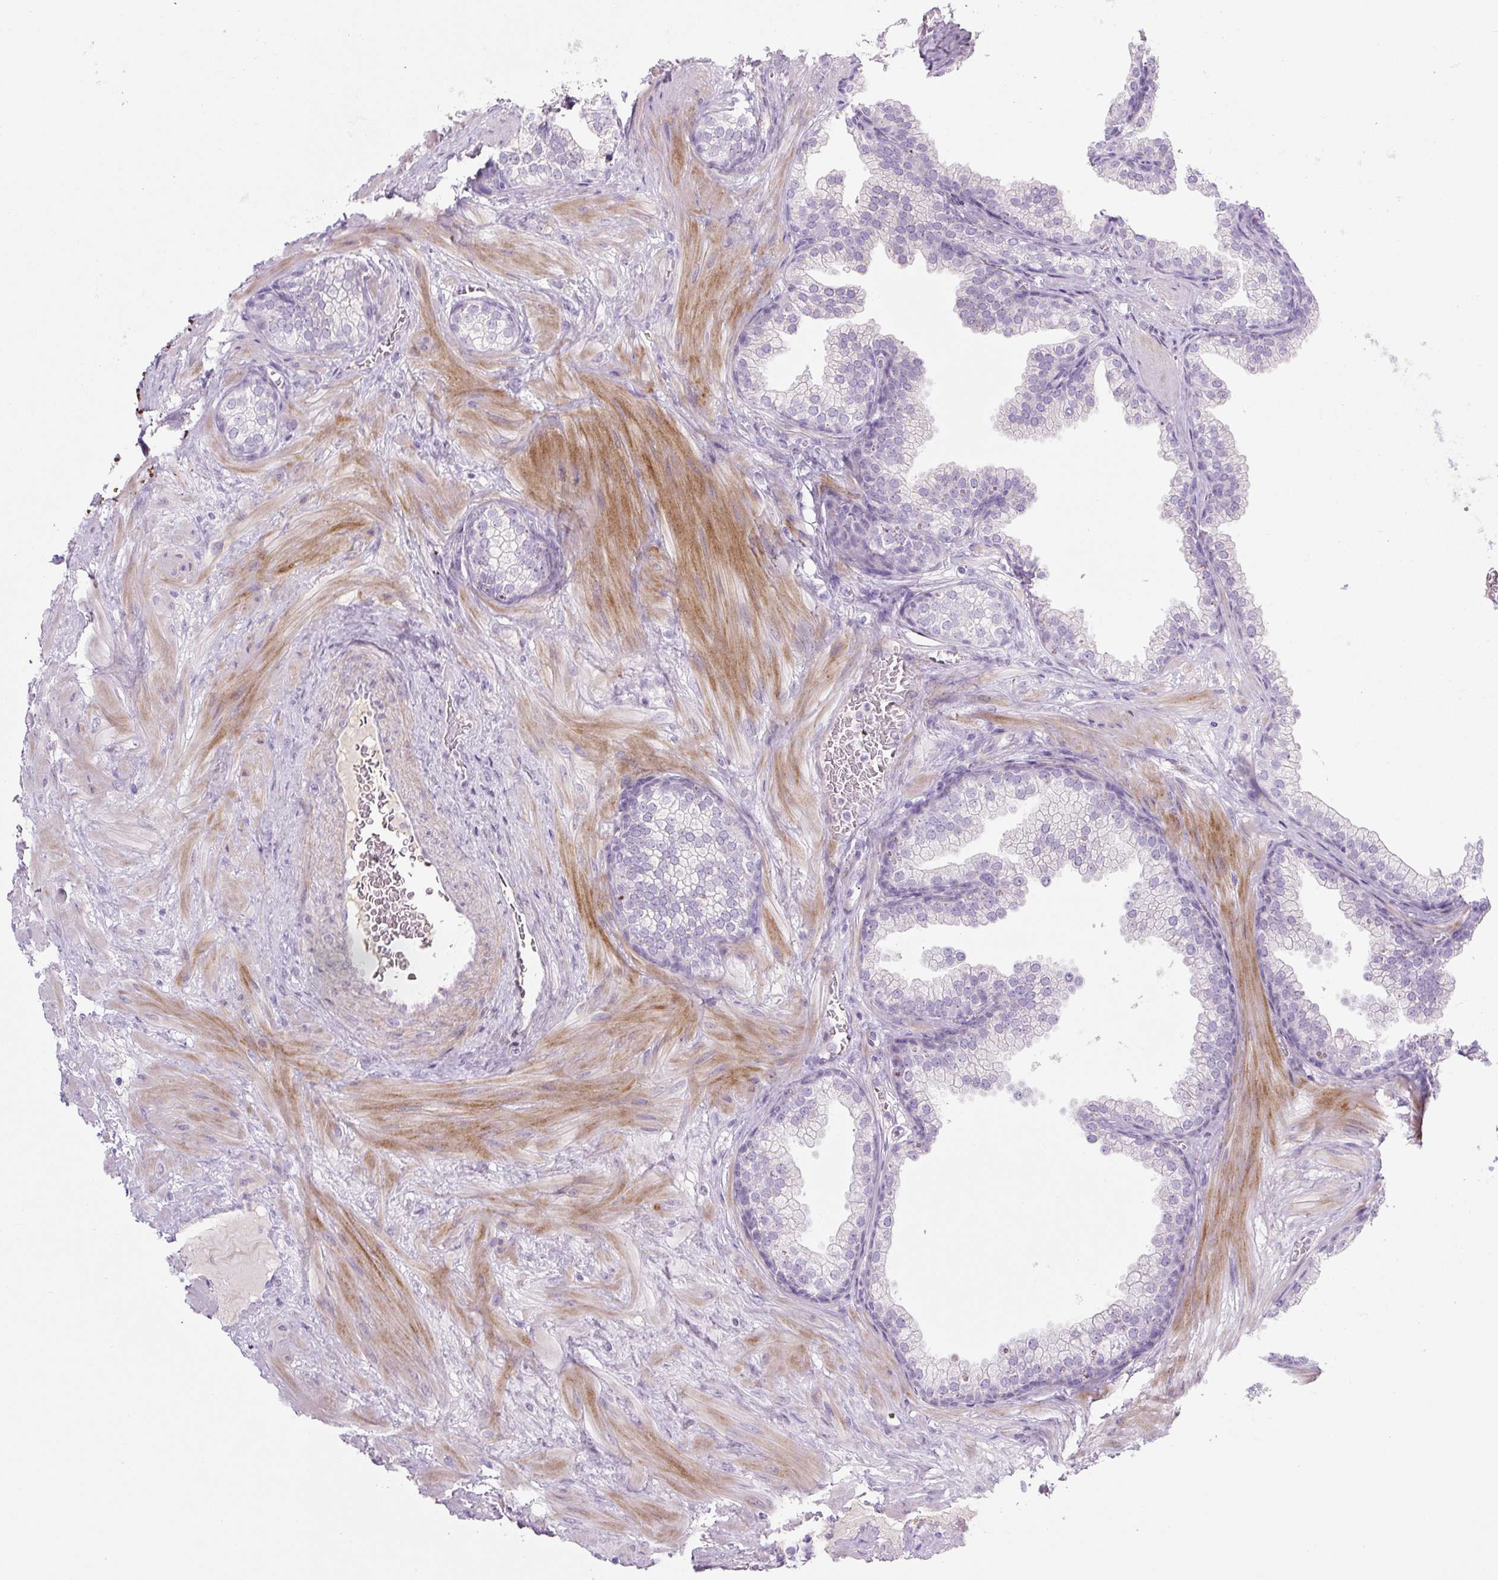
{"staining": {"intensity": "negative", "quantity": "none", "location": "none"}, "tissue": "prostate", "cell_type": "Glandular cells", "image_type": "normal", "snomed": [{"axis": "morphology", "description": "Normal tissue, NOS"}, {"axis": "topography", "description": "Prostate"}], "caption": "Glandular cells show no significant expression in normal prostate.", "gene": "PRM1", "patient": {"sex": "male", "age": 37}}